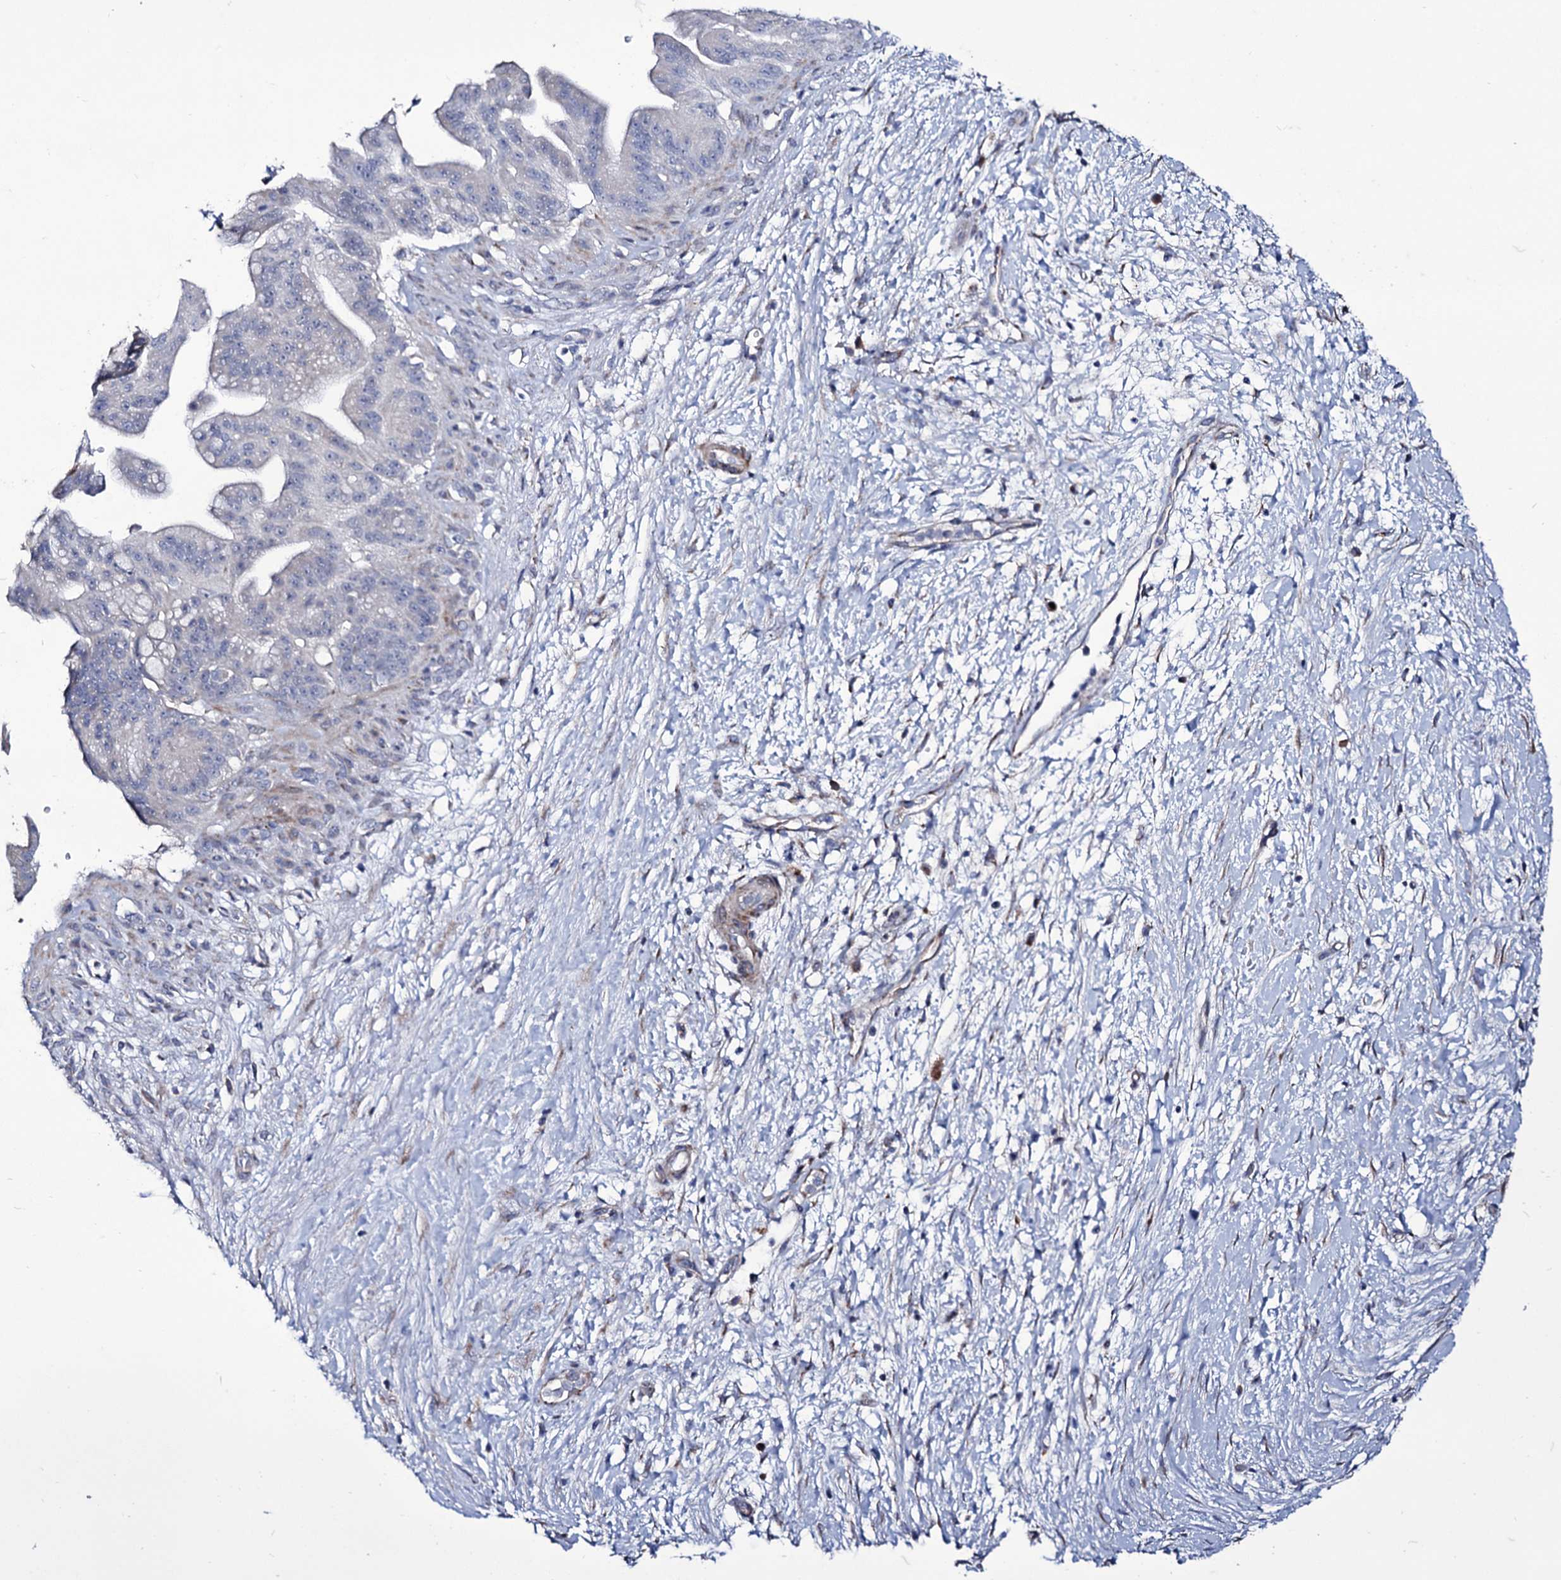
{"staining": {"intensity": "negative", "quantity": "none", "location": "none"}, "tissue": "pancreatic cancer", "cell_type": "Tumor cells", "image_type": "cancer", "snomed": [{"axis": "morphology", "description": "Adenocarcinoma, NOS"}, {"axis": "topography", "description": "Pancreas"}], "caption": "Tumor cells are negative for protein expression in human pancreatic cancer (adenocarcinoma).", "gene": "TUBGCP5", "patient": {"sex": "male", "age": 68}}